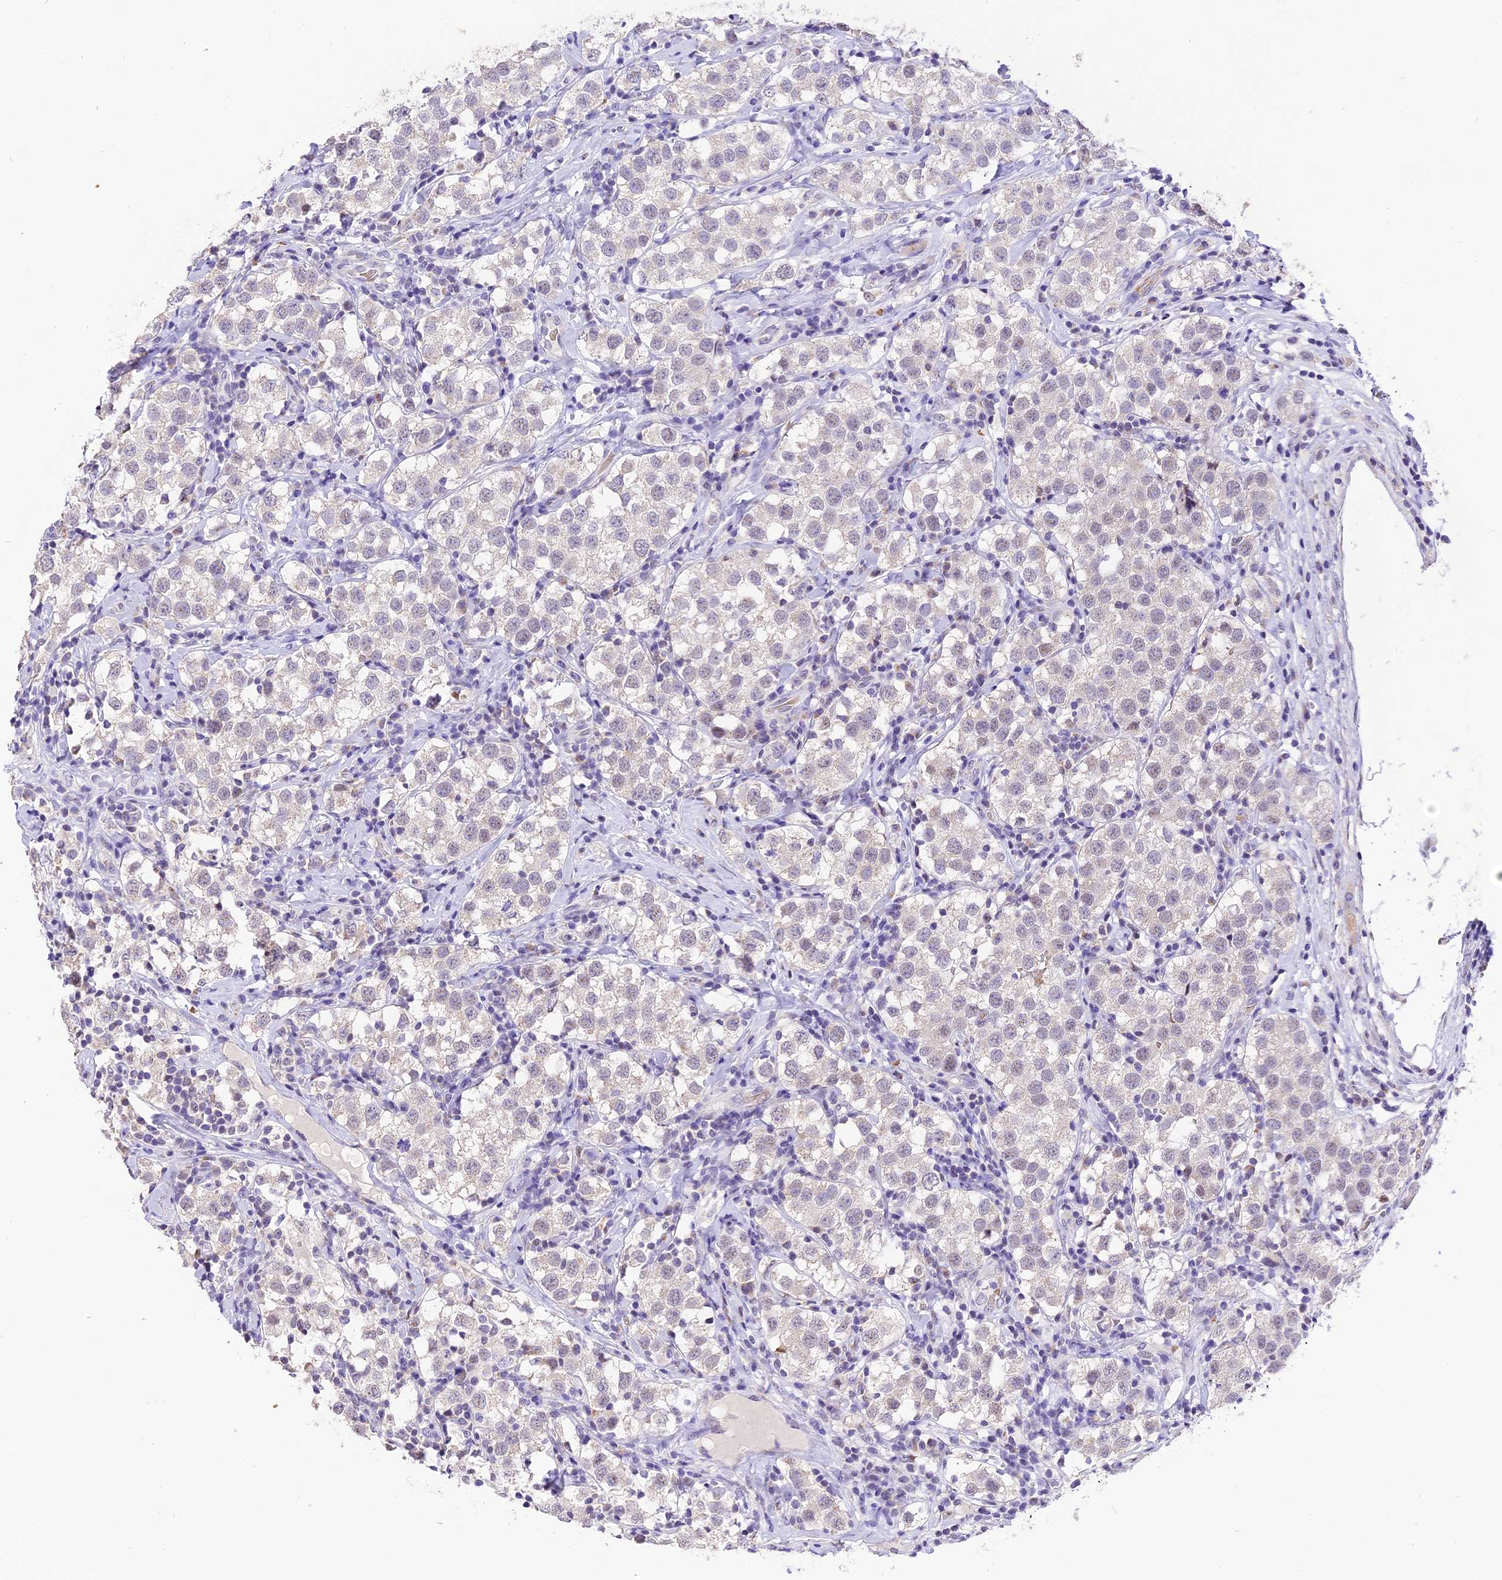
{"staining": {"intensity": "negative", "quantity": "none", "location": "none"}, "tissue": "testis cancer", "cell_type": "Tumor cells", "image_type": "cancer", "snomed": [{"axis": "morphology", "description": "Seminoma, NOS"}, {"axis": "topography", "description": "Testis"}], "caption": "Protein analysis of testis seminoma exhibits no significant positivity in tumor cells. (Brightfield microscopy of DAB (3,3'-diaminobenzidine) immunohistochemistry at high magnification).", "gene": "AHSP", "patient": {"sex": "male", "age": 34}}